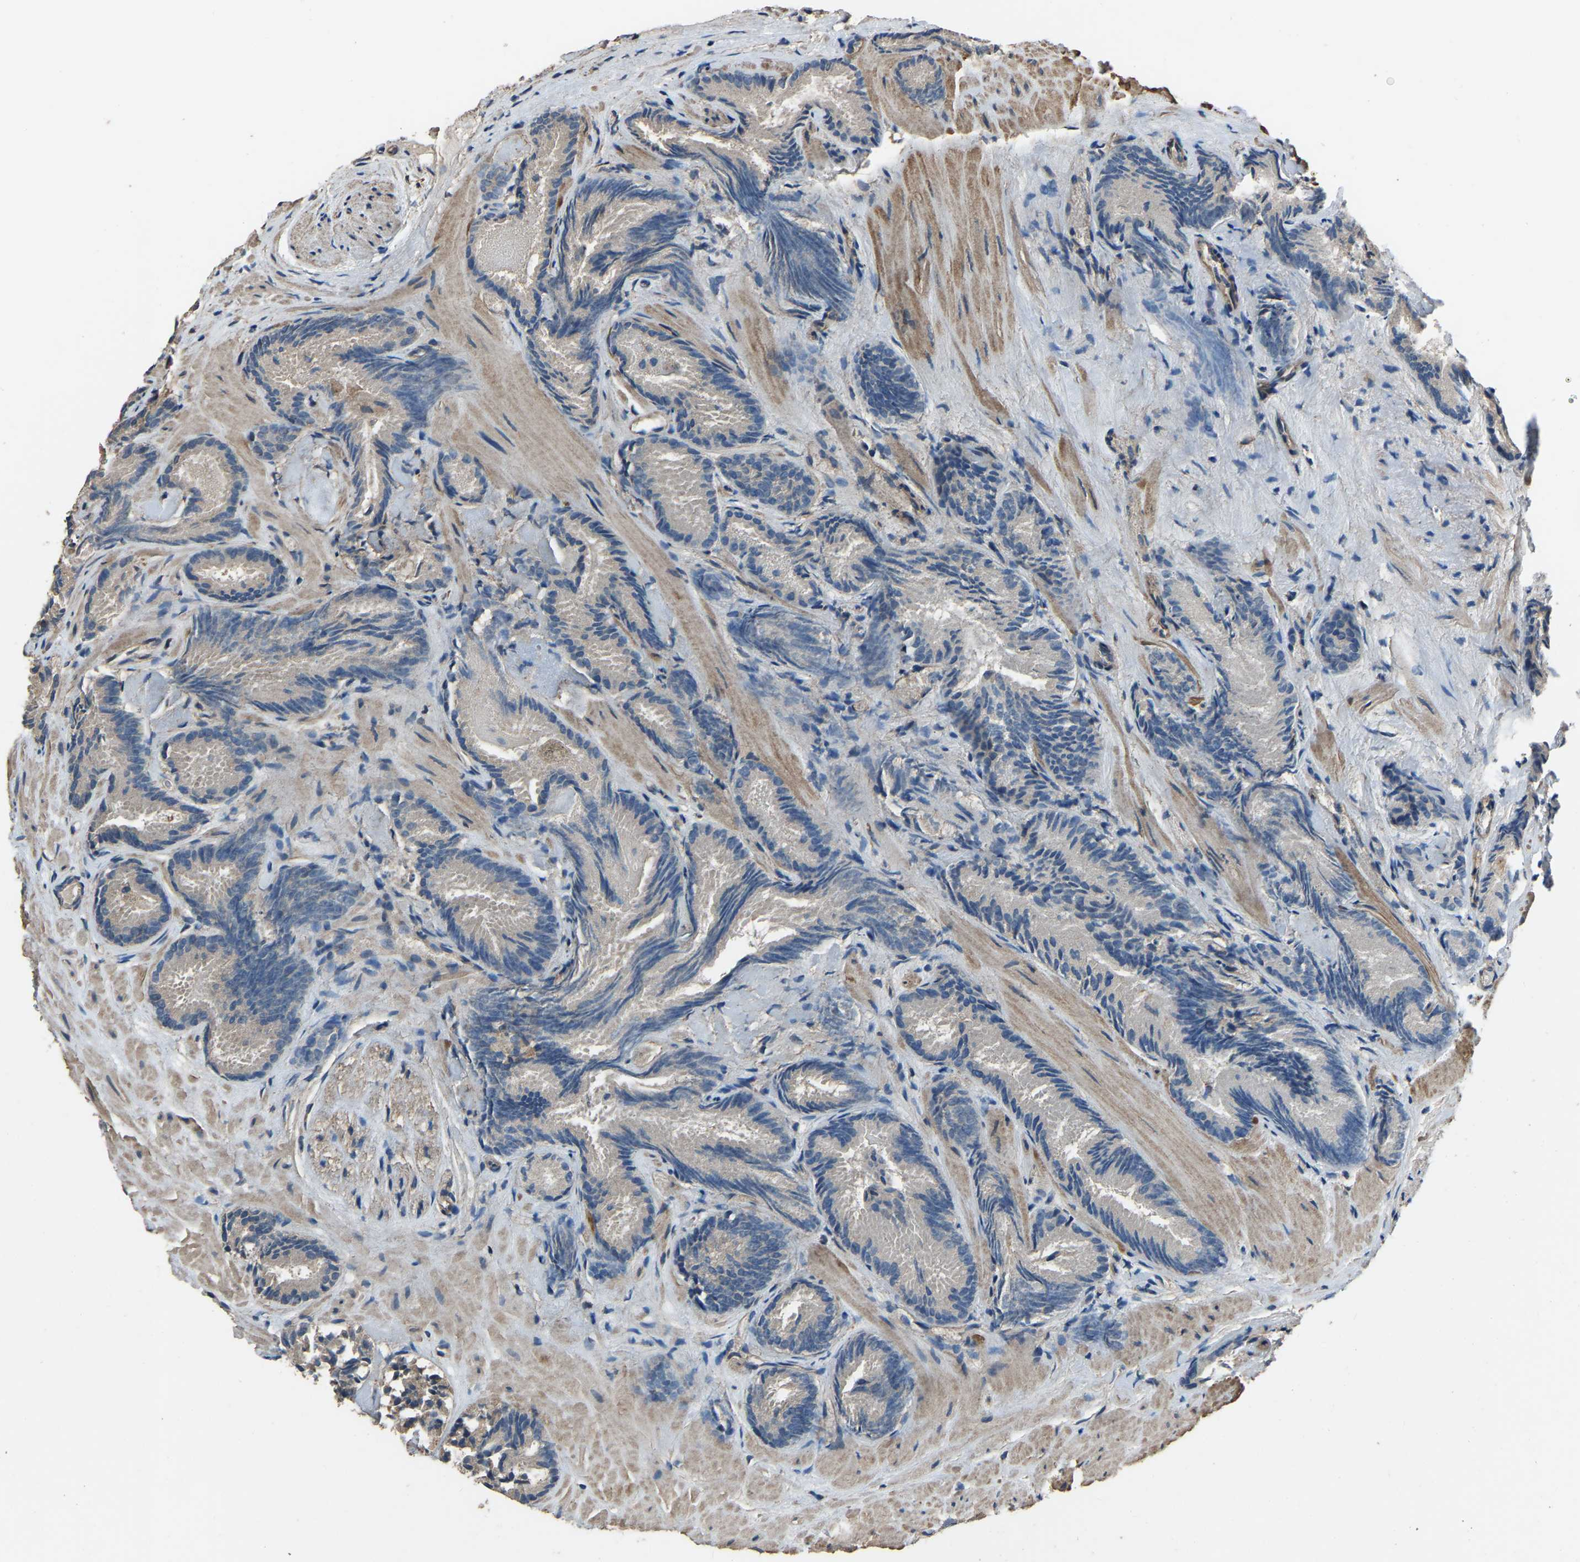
{"staining": {"intensity": "negative", "quantity": "none", "location": "none"}, "tissue": "prostate cancer", "cell_type": "Tumor cells", "image_type": "cancer", "snomed": [{"axis": "morphology", "description": "Adenocarcinoma, Low grade"}, {"axis": "topography", "description": "Prostate"}], "caption": "Tumor cells show no significant protein expression in prostate cancer (low-grade adenocarcinoma).", "gene": "SLC4A2", "patient": {"sex": "male", "age": 51}}